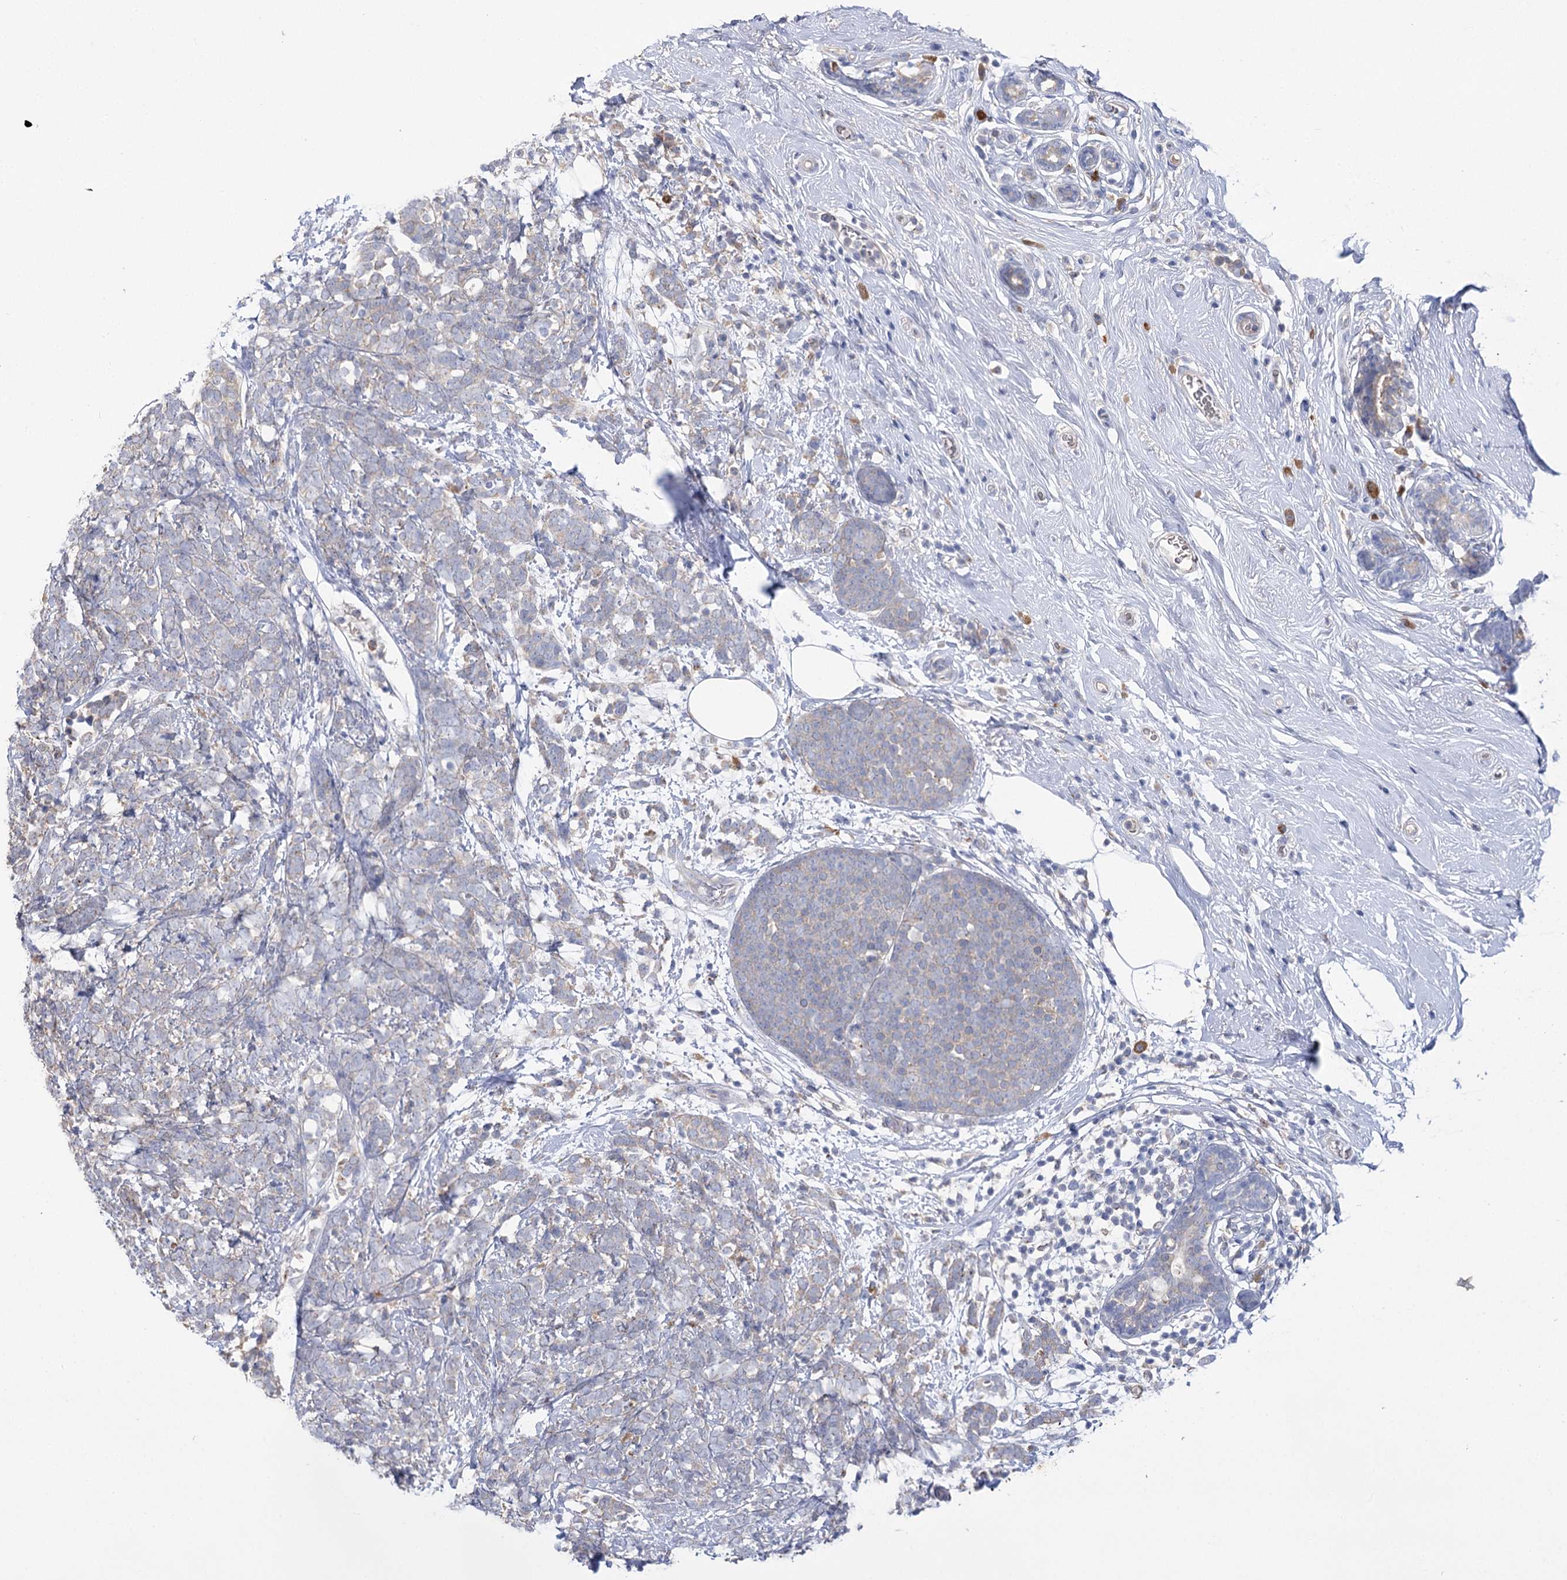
{"staining": {"intensity": "negative", "quantity": "none", "location": "none"}, "tissue": "breast cancer", "cell_type": "Tumor cells", "image_type": "cancer", "snomed": [{"axis": "morphology", "description": "Lobular carcinoma"}, {"axis": "topography", "description": "Breast"}], "caption": "IHC histopathology image of neoplastic tissue: human lobular carcinoma (breast) stained with DAB reveals no significant protein staining in tumor cells.", "gene": "IL1RAP", "patient": {"sex": "female", "age": 58}}